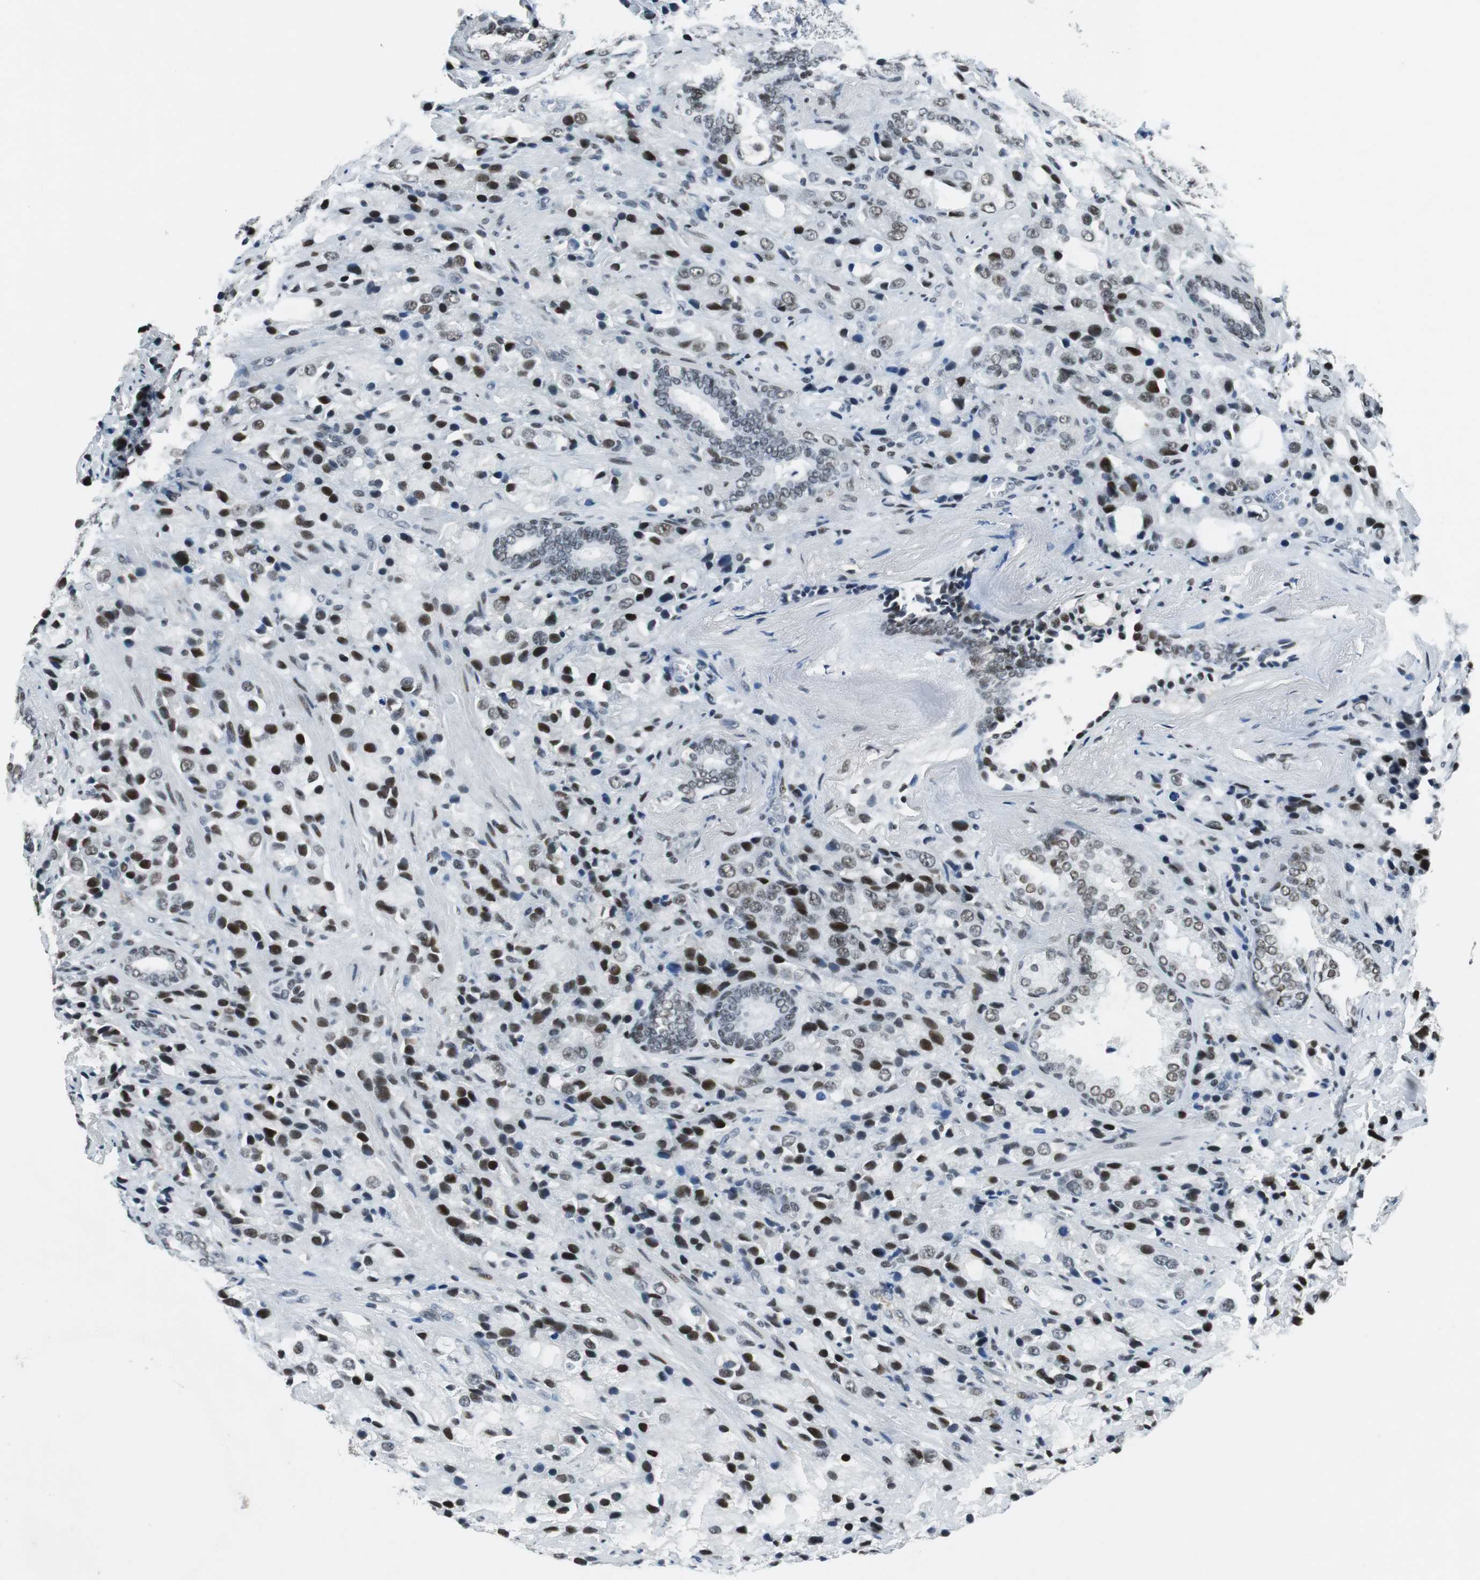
{"staining": {"intensity": "moderate", "quantity": "25%-75%", "location": "nuclear"}, "tissue": "prostate cancer", "cell_type": "Tumor cells", "image_type": "cancer", "snomed": [{"axis": "morphology", "description": "Adenocarcinoma, High grade"}, {"axis": "topography", "description": "Prostate"}], "caption": "Protein analysis of high-grade adenocarcinoma (prostate) tissue shows moderate nuclear positivity in approximately 25%-75% of tumor cells.", "gene": "HDAC3", "patient": {"sex": "male", "age": 70}}